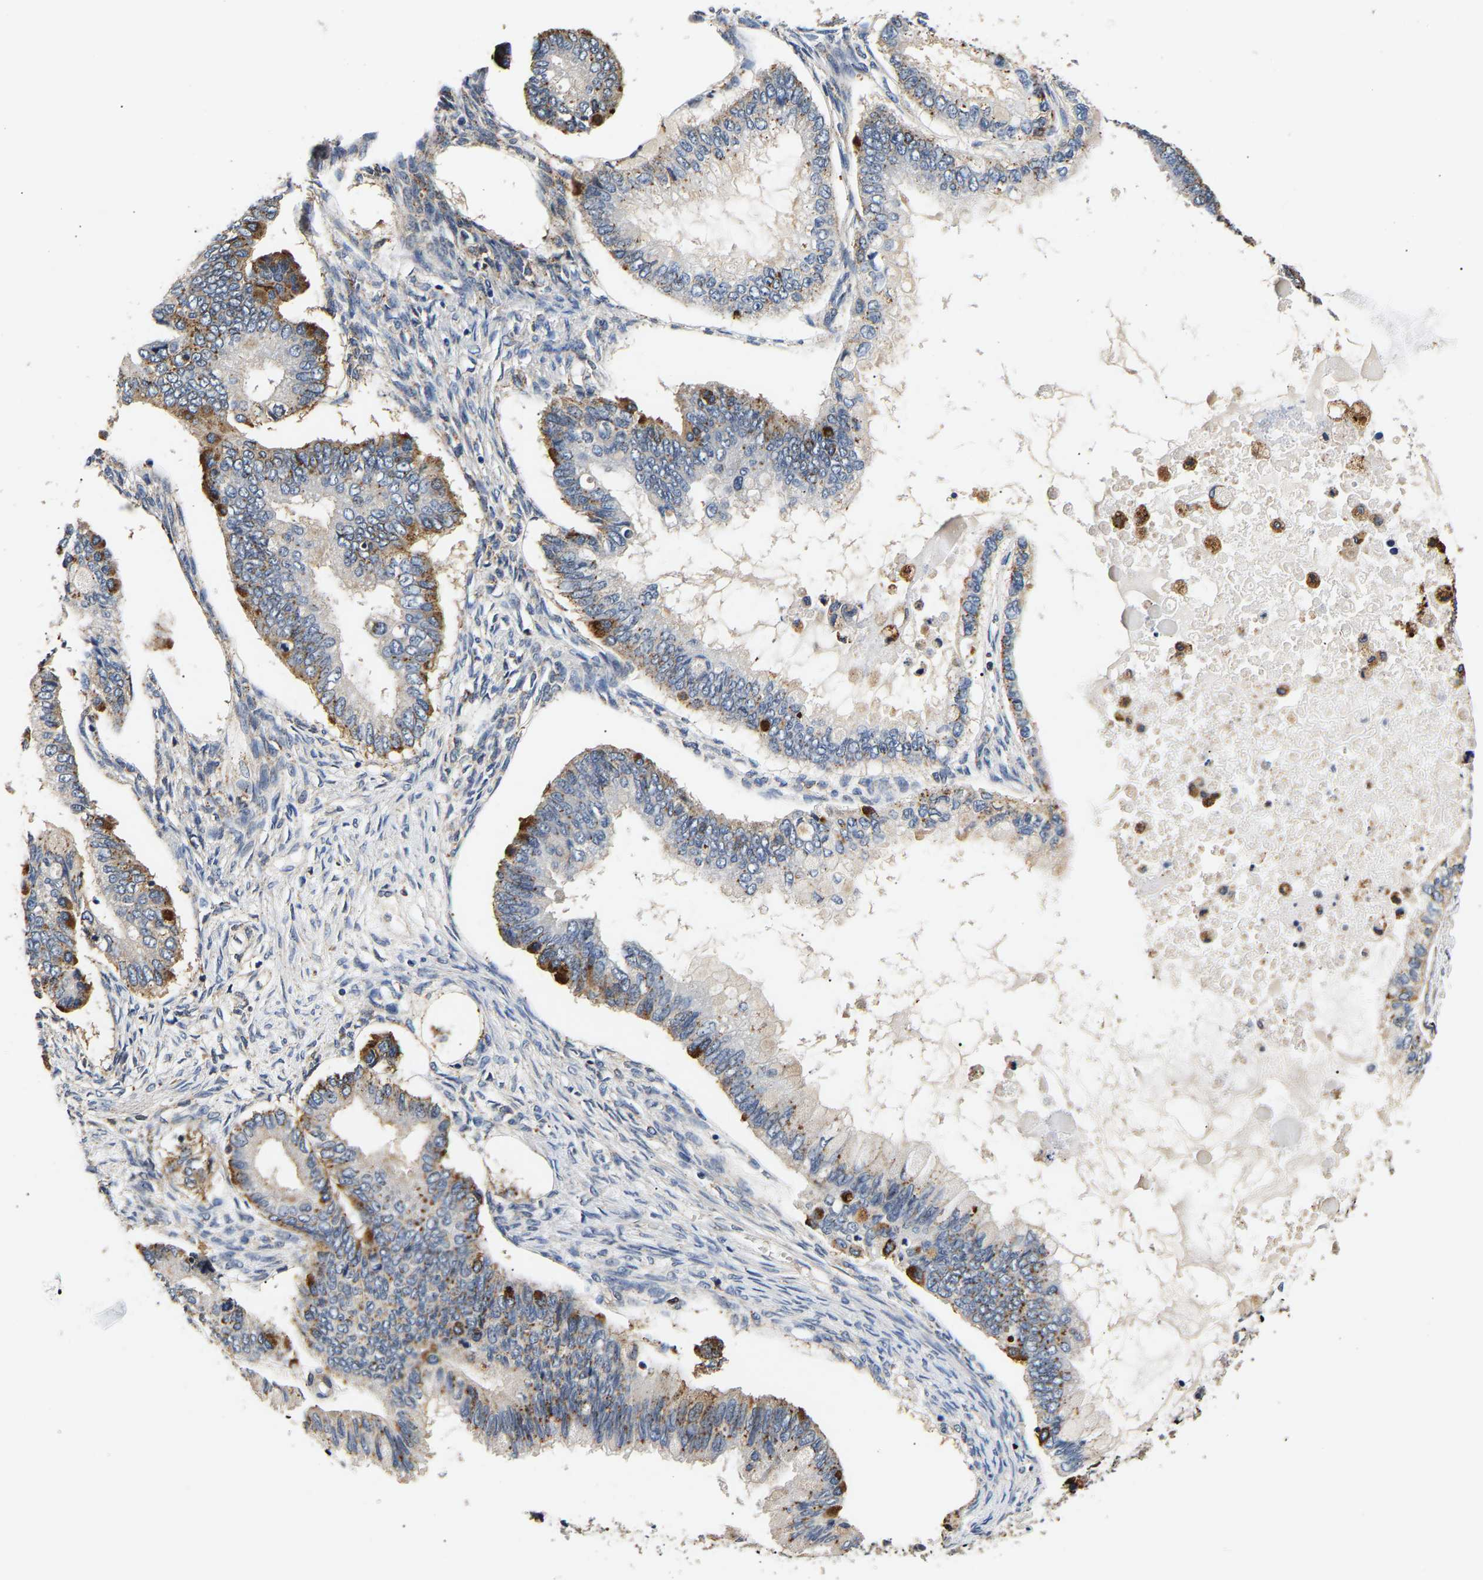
{"staining": {"intensity": "moderate", "quantity": "<25%", "location": "cytoplasmic/membranous"}, "tissue": "ovarian cancer", "cell_type": "Tumor cells", "image_type": "cancer", "snomed": [{"axis": "morphology", "description": "Cystadenocarcinoma, mucinous, NOS"}, {"axis": "topography", "description": "Ovary"}], "caption": "Ovarian mucinous cystadenocarcinoma tissue displays moderate cytoplasmic/membranous positivity in about <25% of tumor cells", "gene": "SMU1", "patient": {"sex": "female", "age": 80}}